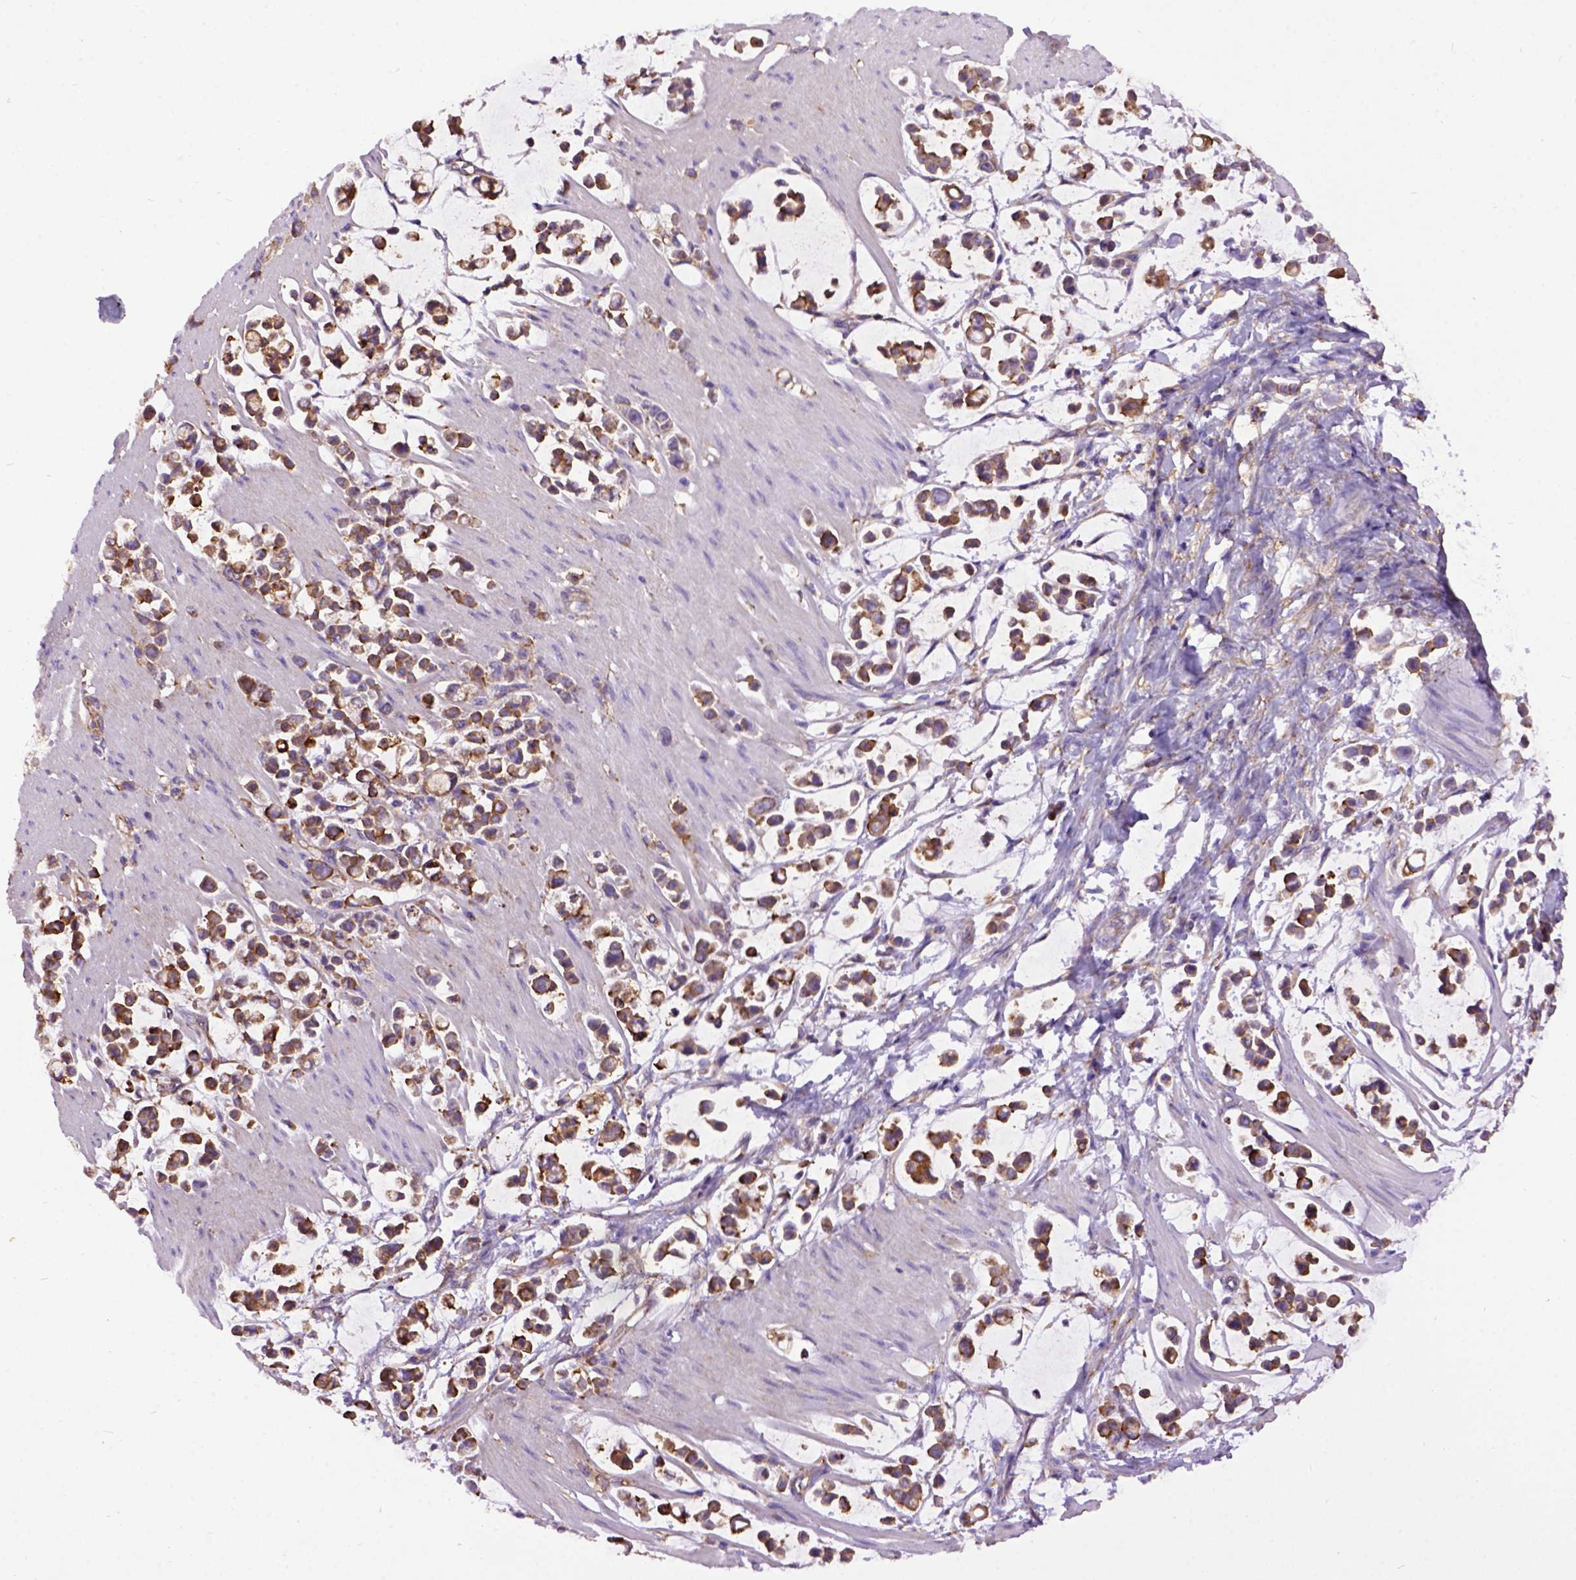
{"staining": {"intensity": "moderate", "quantity": ">75%", "location": "cytoplasmic/membranous"}, "tissue": "stomach cancer", "cell_type": "Tumor cells", "image_type": "cancer", "snomed": [{"axis": "morphology", "description": "Adenocarcinoma, NOS"}, {"axis": "topography", "description": "Stomach"}], "caption": "Tumor cells display medium levels of moderate cytoplasmic/membranous positivity in approximately >75% of cells in human stomach cancer. The protein of interest is stained brown, and the nuclei are stained in blue (DAB (3,3'-diaminobenzidine) IHC with brightfield microscopy, high magnification).", "gene": "MVP", "patient": {"sex": "male", "age": 82}}